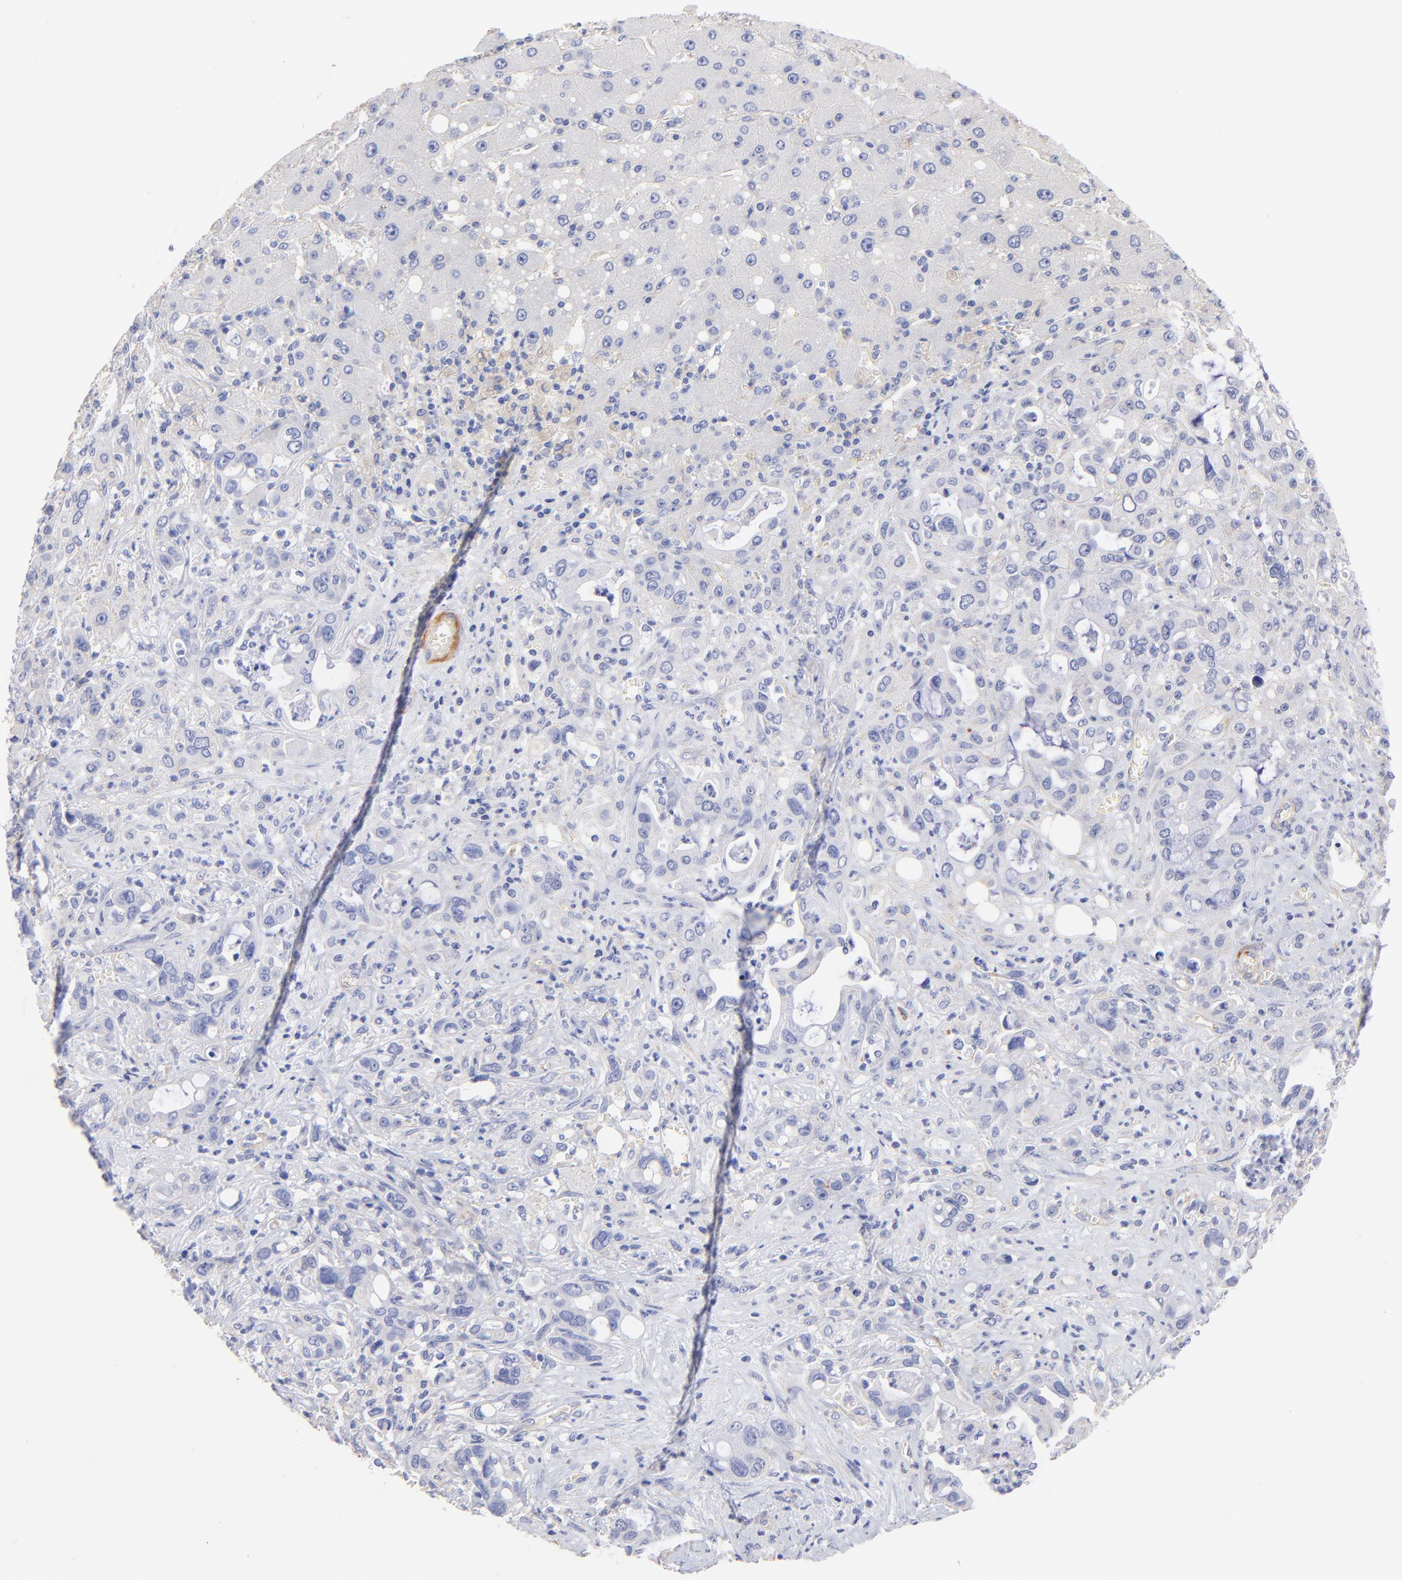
{"staining": {"intensity": "negative", "quantity": "none", "location": "none"}, "tissue": "liver cancer", "cell_type": "Tumor cells", "image_type": "cancer", "snomed": [{"axis": "morphology", "description": "Cholangiocarcinoma"}, {"axis": "topography", "description": "Liver"}], "caption": "The micrograph displays no significant staining in tumor cells of cholangiocarcinoma (liver).", "gene": "ACTRT1", "patient": {"sex": "female", "age": 65}}